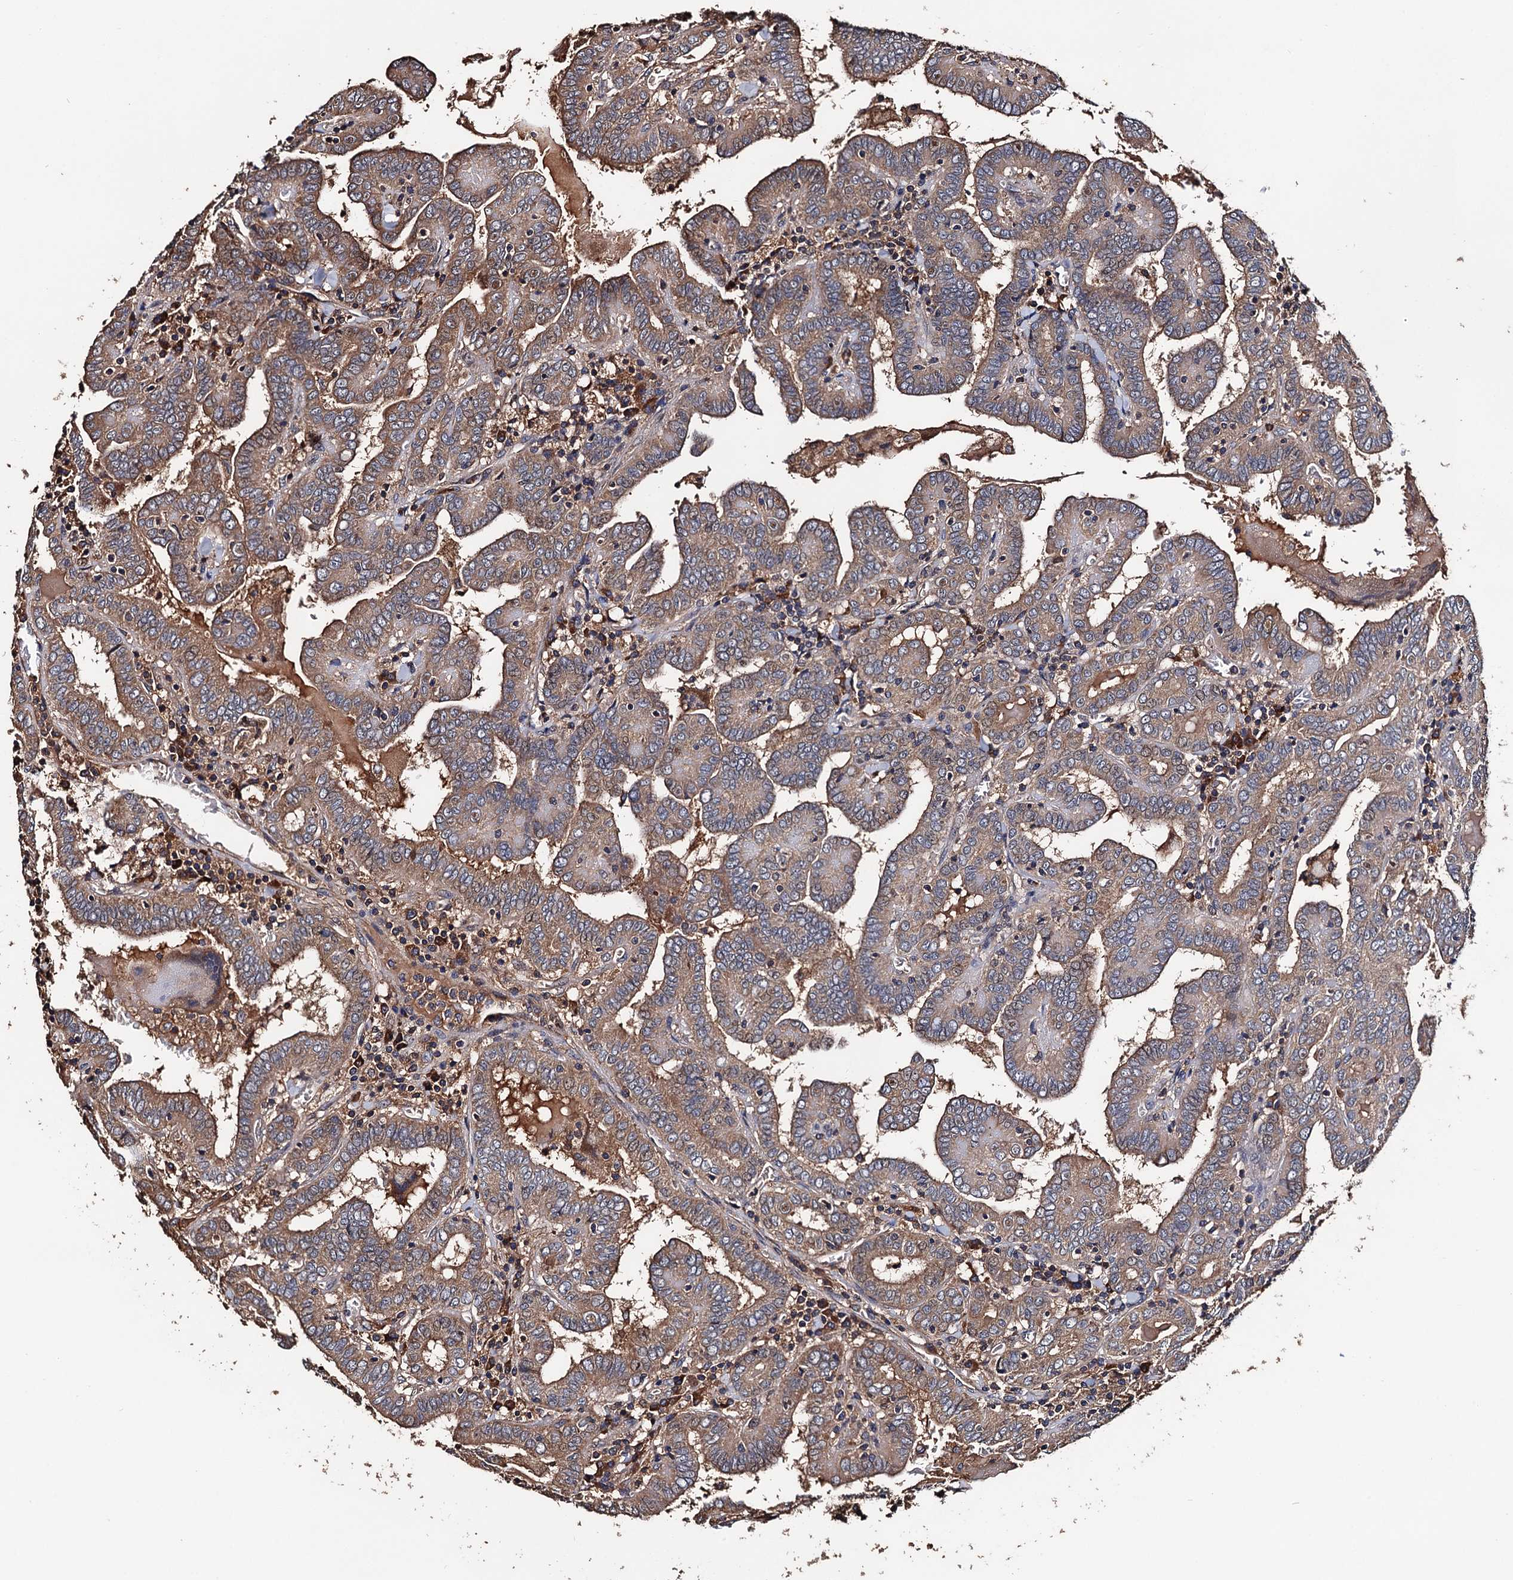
{"staining": {"intensity": "moderate", "quantity": ">75%", "location": "cytoplasmic/membranous"}, "tissue": "thyroid cancer", "cell_type": "Tumor cells", "image_type": "cancer", "snomed": [{"axis": "morphology", "description": "Papillary adenocarcinoma, NOS"}, {"axis": "topography", "description": "Thyroid gland"}], "caption": "An image of human papillary adenocarcinoma (thyroid) stained for a protein reveals moderate cytoplasmic/membranous brown staining in tumor cells.", "gene": "RGS11", "patient": {"sex": "female", "age": 72}}